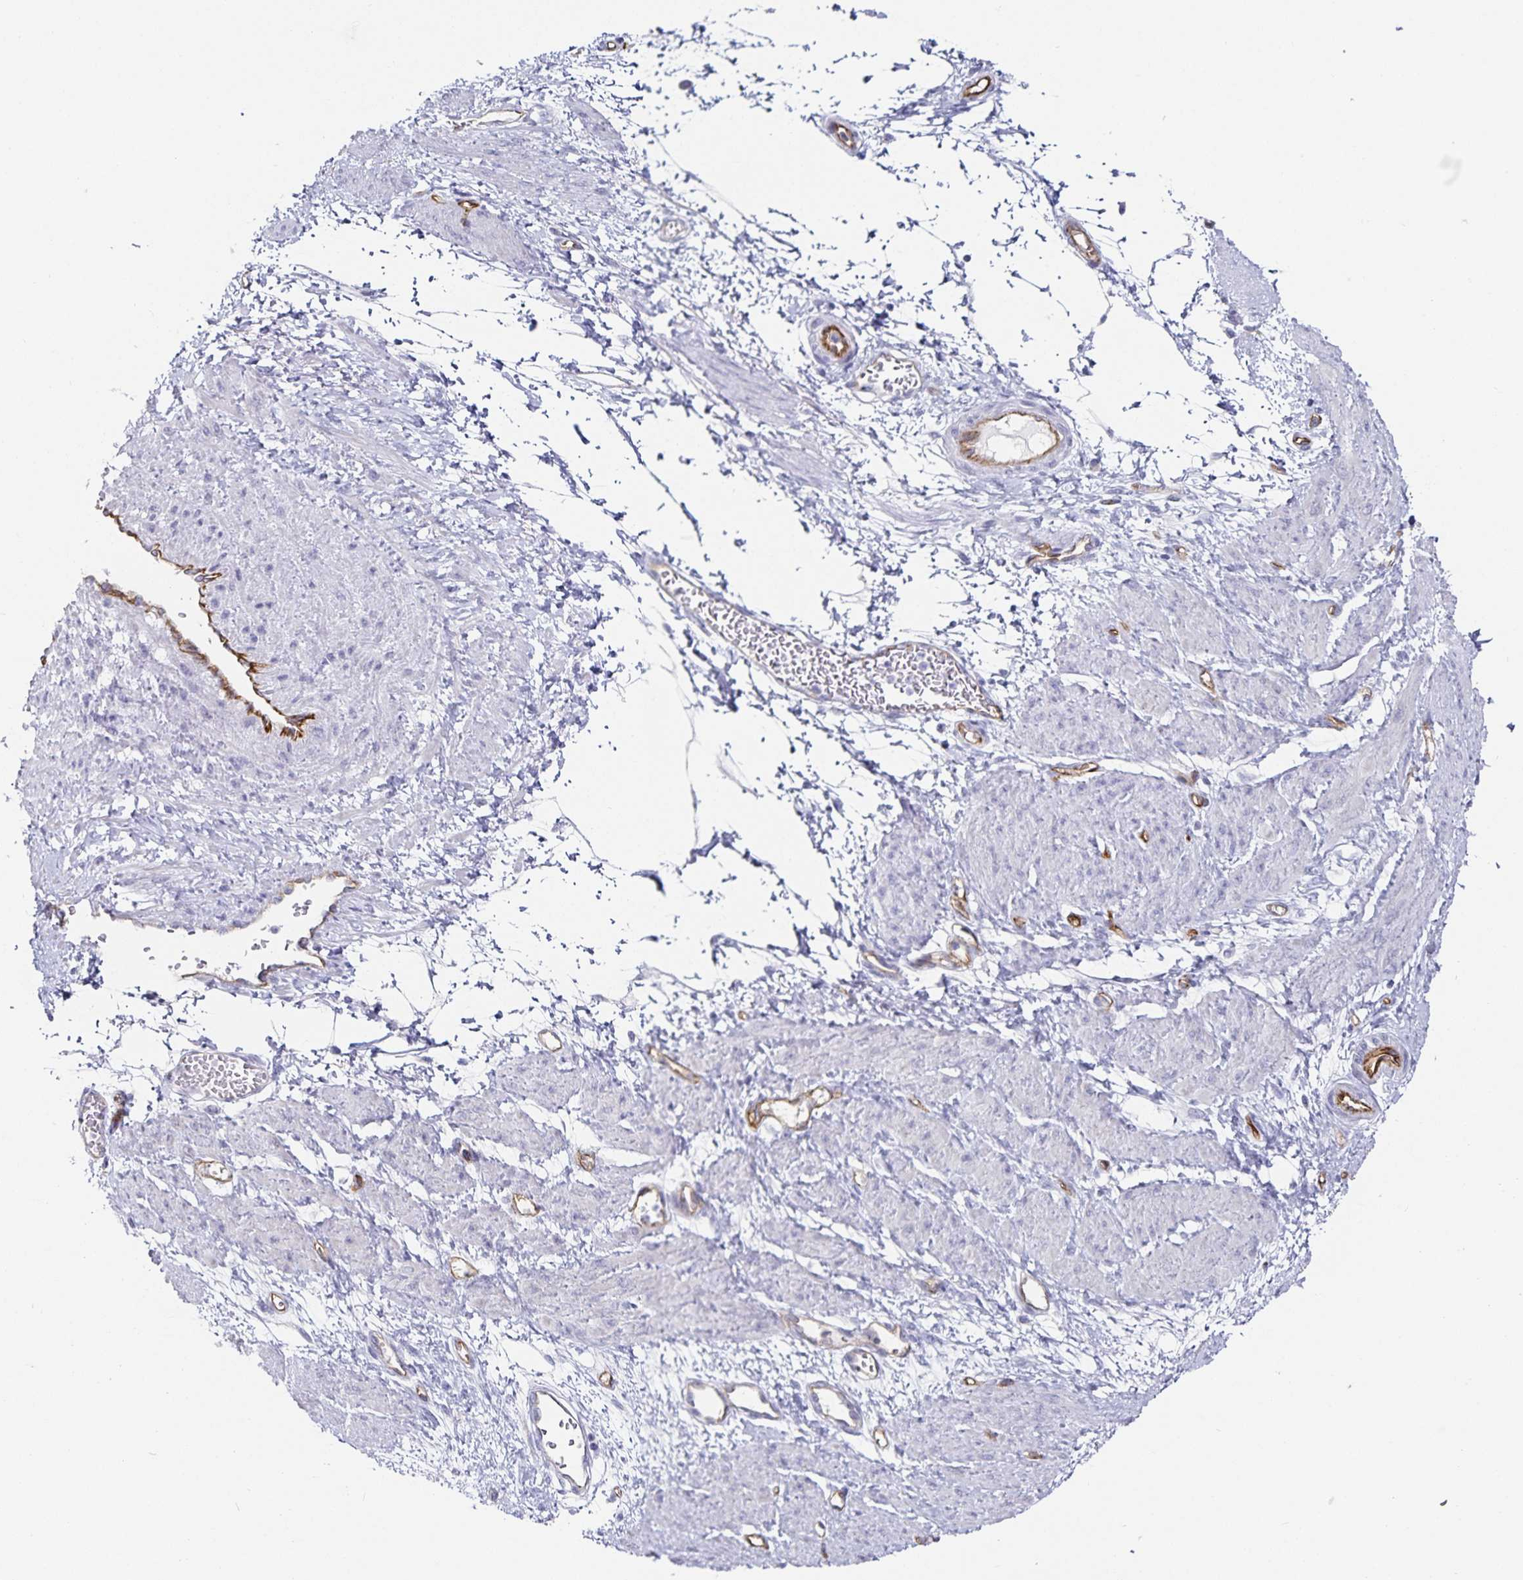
{"staining": {"intensity": "negative", "quantity": "none", "location": "none"}, "tissue": "smooth muscle", "cell_type": "Smooth muscle cells", "image_type": "normal", "snomed": [{"axis": "morphology", "description": "Normal tissue, NOS"}, {"axis": "topography", "description": "Smooth muscle"}, {"axis": "topography", "description": "Uterus"}], "caption": "Photomicrograph shows no protein expression in smooth muscle cells of benign smooth muscle.", "gene": "PODXL", "patient": {"sex": "female", "age": 39}}